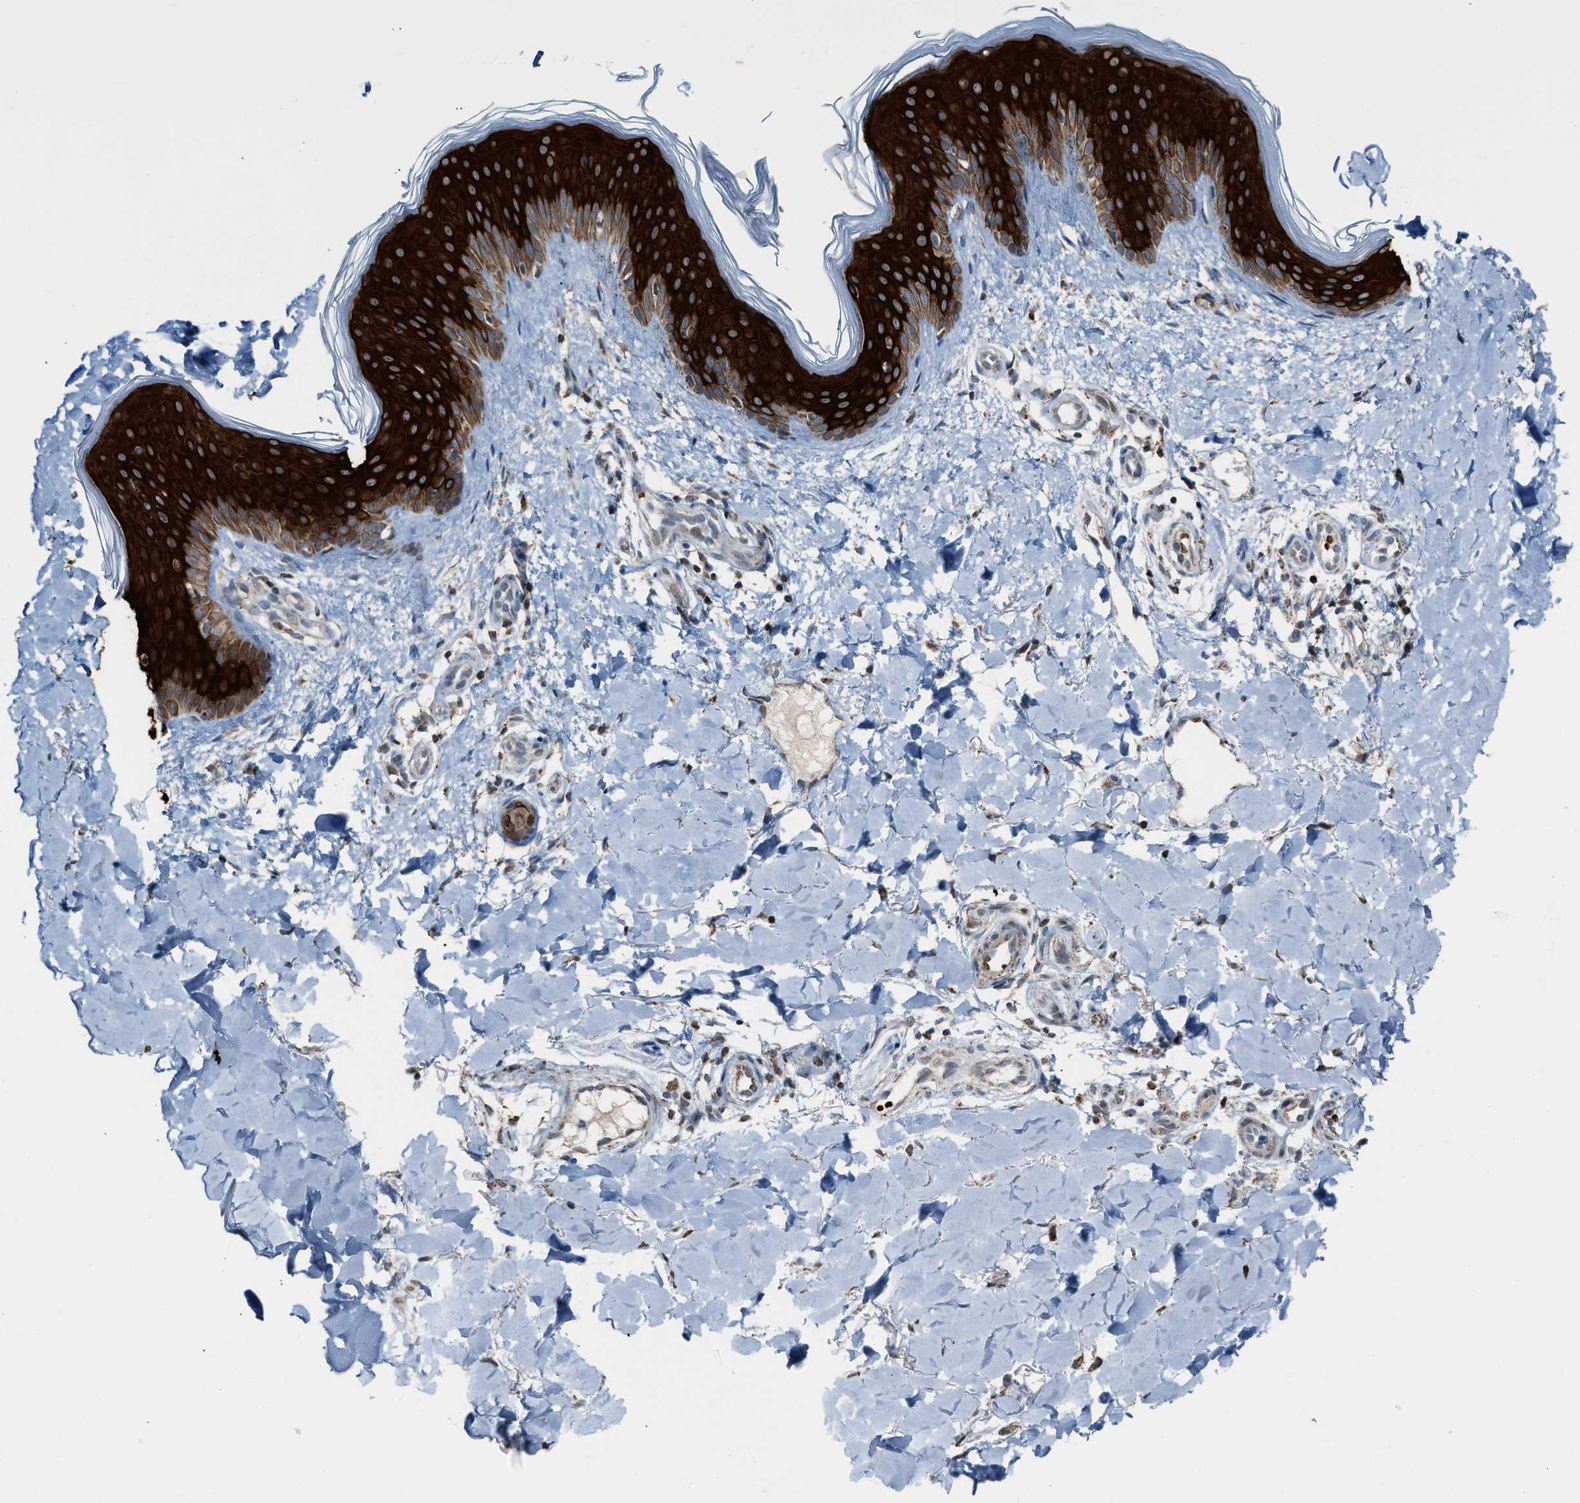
{"staining": {"intensity": "moderate", "quantity": ">75%", "location": "cytoplasmic/membranous"}, "tissue": "skin", "cell_type": "Fibroblasts", "image_type": "normal", "snomed": [{"axis": "morphology", "description": "Normal tissue, NOS"}, {"axis": "topography", "description": "Skin"}], "caption": "Fibroblasts show medium levels of moderate cytoplasmic/membranous expression in about >75% of cells in normal human skin.", "gene": "CHN2", "patient": {"sex": "male", "age": 41}}